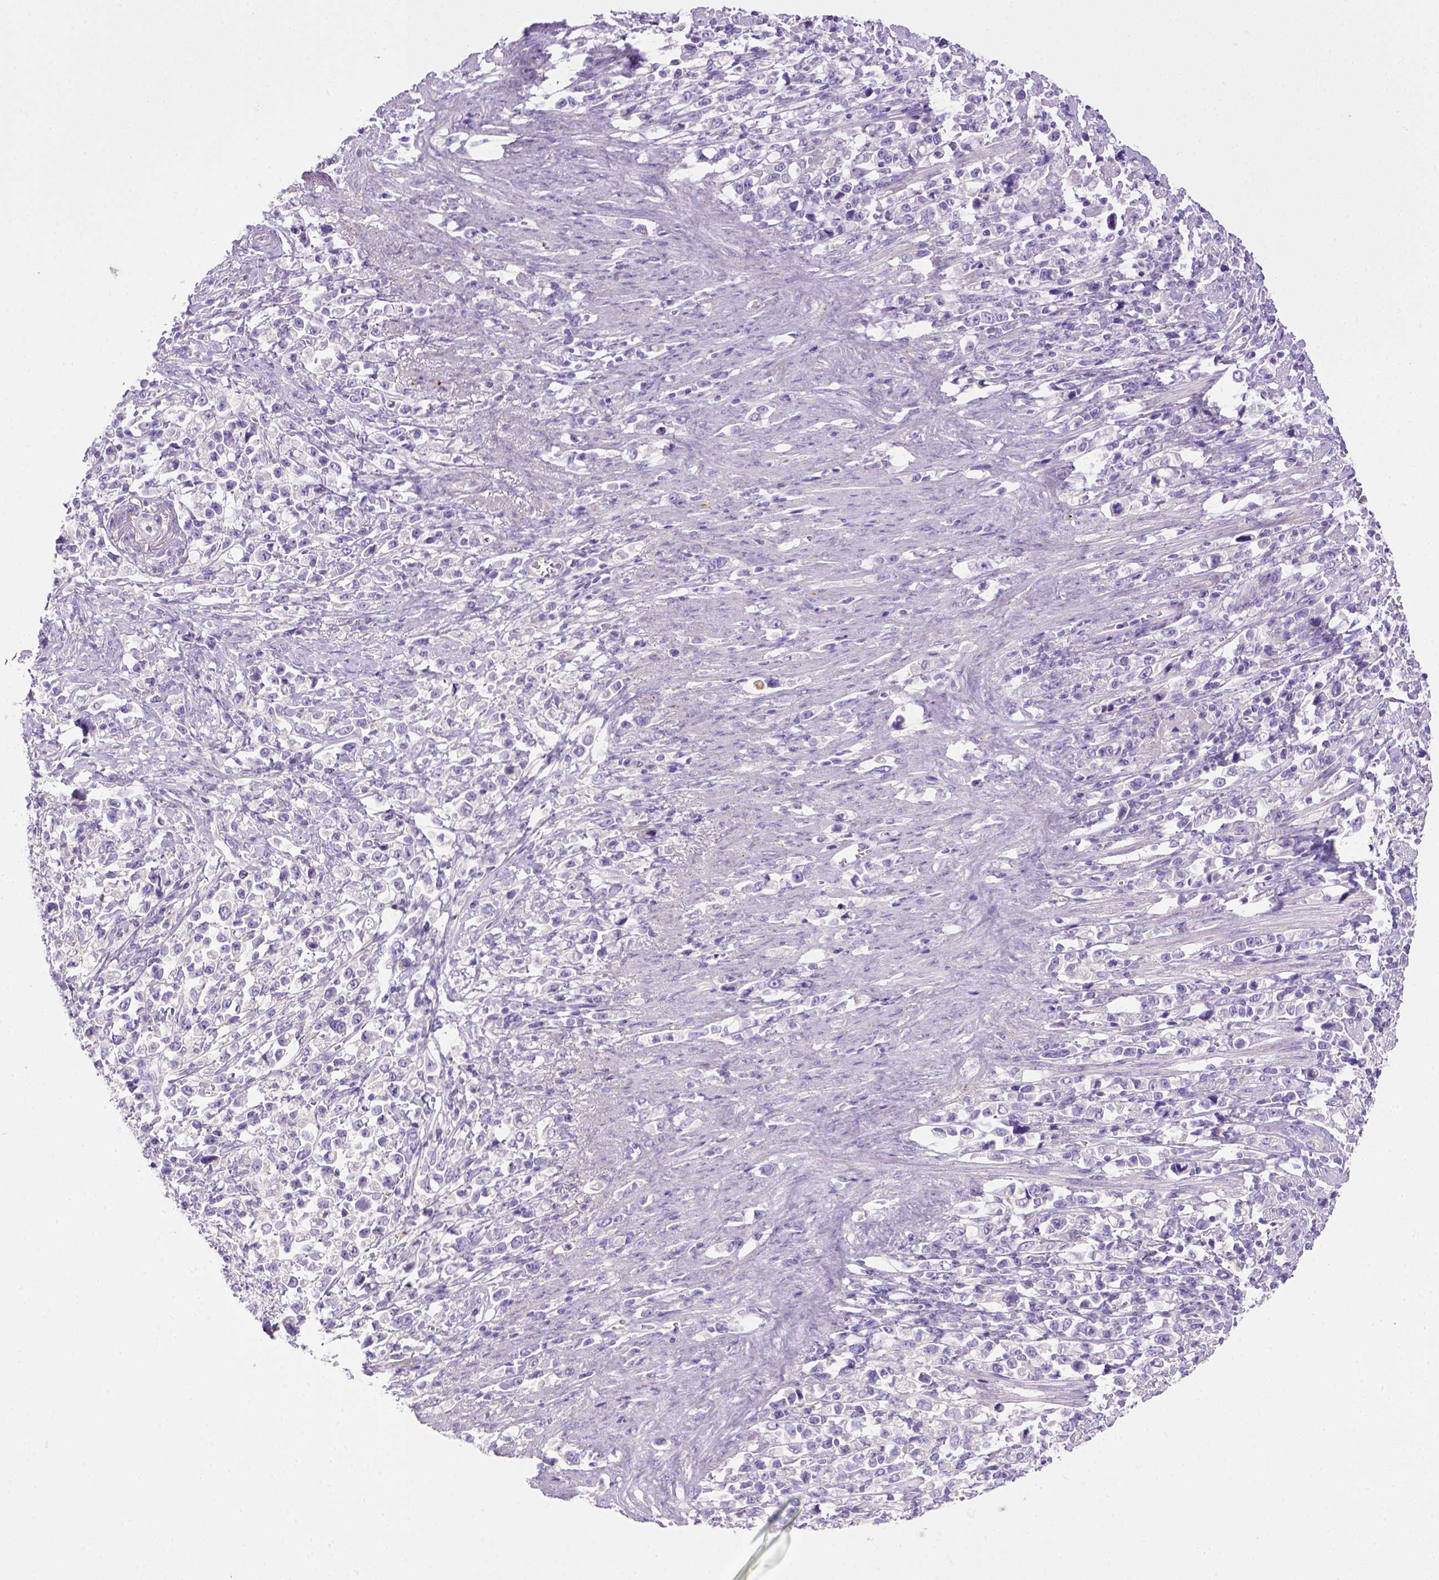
{"staining": {"intensity": "negative", "quantity": "none", "location": "none"}, "tissue": "stomach cancer", "cell_type": "Tumor cells", "image_type": "cancer", "snomed": [{"axis": "morphology", "description": "Adenocarcinoma, NOS"}, {"axis": "topography", "description": "Stomach"}], "caption": "DAB immunohistochemical staining of human stomach adenocarcinoma reveals no significant expression in tumor cells.", "gene": "BAAT", "patient": {"sex": "male", "age": 63}}